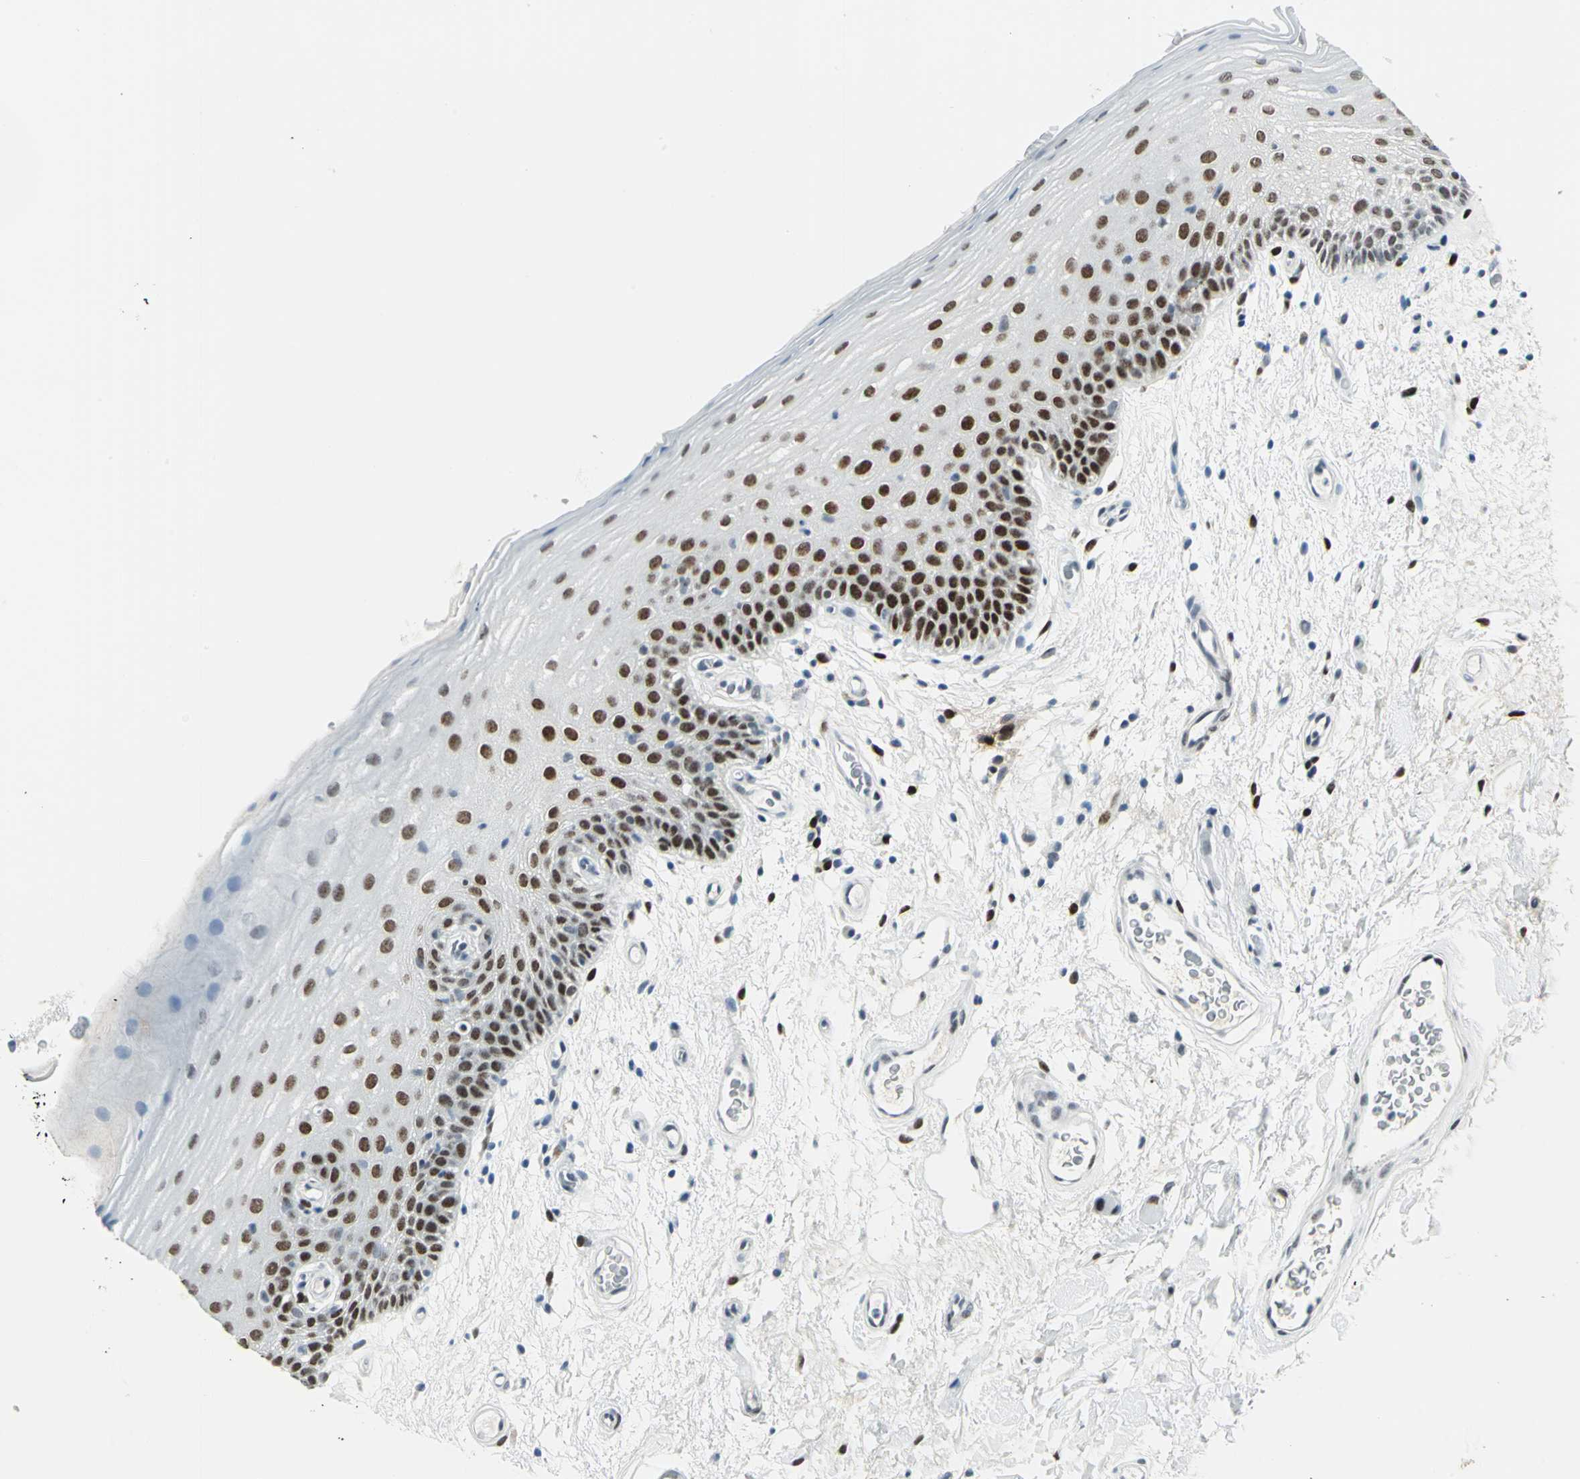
{"staining": {"intensity": "strong", "quantity": ">75%", "location": "nuclear"}, "tissue": "oral mucosa", "cell_type": "Squamous epithelial cells", "image_type": "normal", "snomed": [{"axis": "morphology", "description": "Normal tissue, NOS"}, {"axis": "morphology", "description": "Squamous cell carcinoma, NOS"}, {"axis": "topography", "description": "Skeletal muscle"}, {"axis": "topography", "description": "Oral tissue"}, {"axis": "topography", "description": "Head-Neck"}], "caption": "The immunohistochemical stain shows strong nuclear expression in squamous epithelial cells of unremarkable oral mucosa. Using DAB (3,3'-diaminobenzidine) (brown) and hematoxylin (blue) stains, captured at high magnification using brightfield microscopy.", "gene": "MEIS2", "patient": {"sex": "male", "age": 71}}